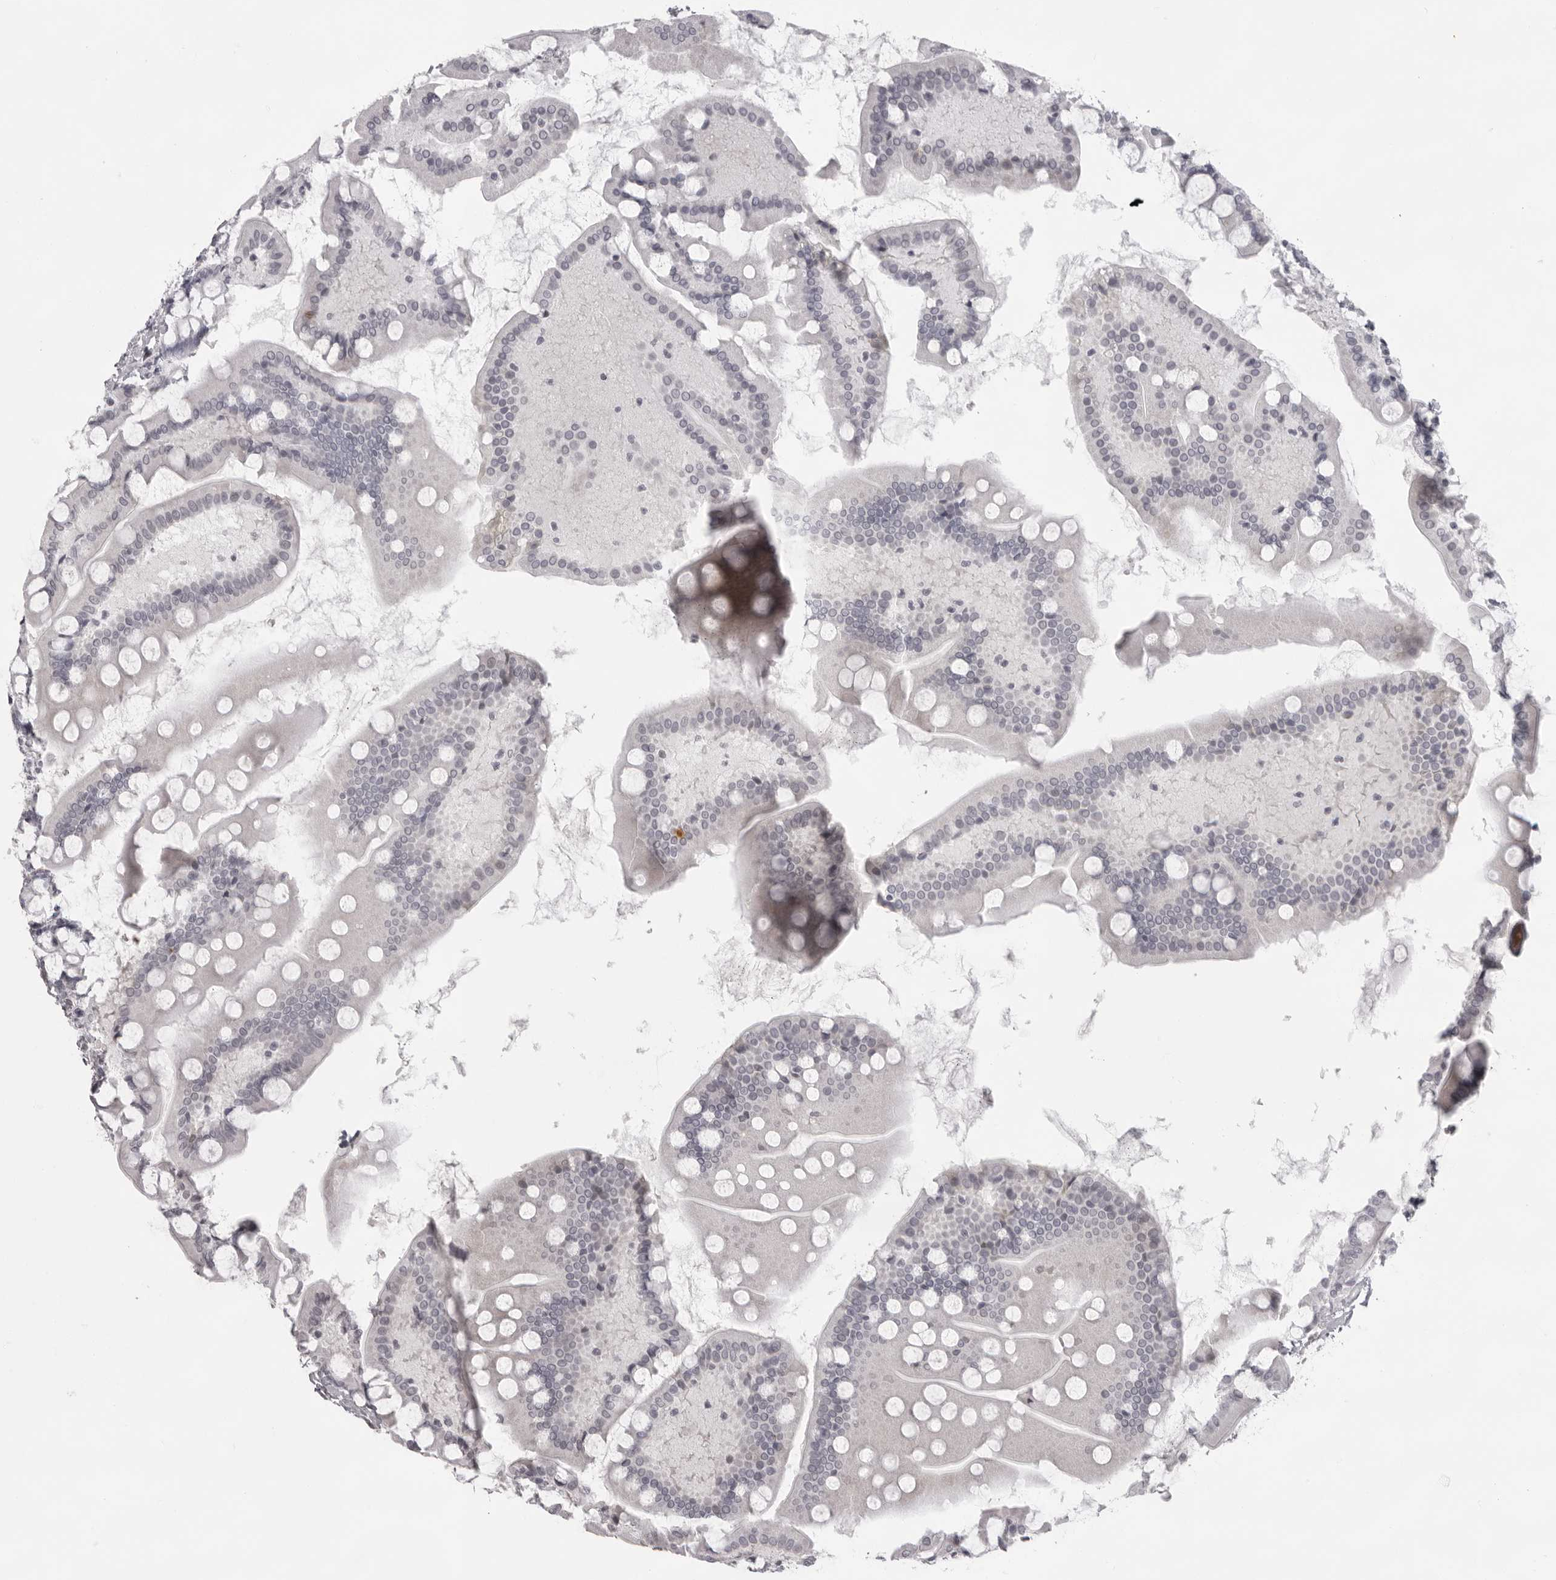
{"staining": {"intensity": "strong", "quantity": "<25%", "location": "cytoplasmic/membranous"}, "tissue": "small intestine", "cell_type": "Glandular cells", "image_type": "normal", "snomed": [{"axis": "morphology", "description": "Normal tissue, NOS"}, {"axis": "topography", "description": "Small intestine"}], "caption": "Benign small intestine exhibits strong cytoplasmic/membranous expression in approximately <25% of glandular cells, visualized by immunohistochemistry.", "gene": "NUDT18", "patient": {"sex": "male", "age": 41}}